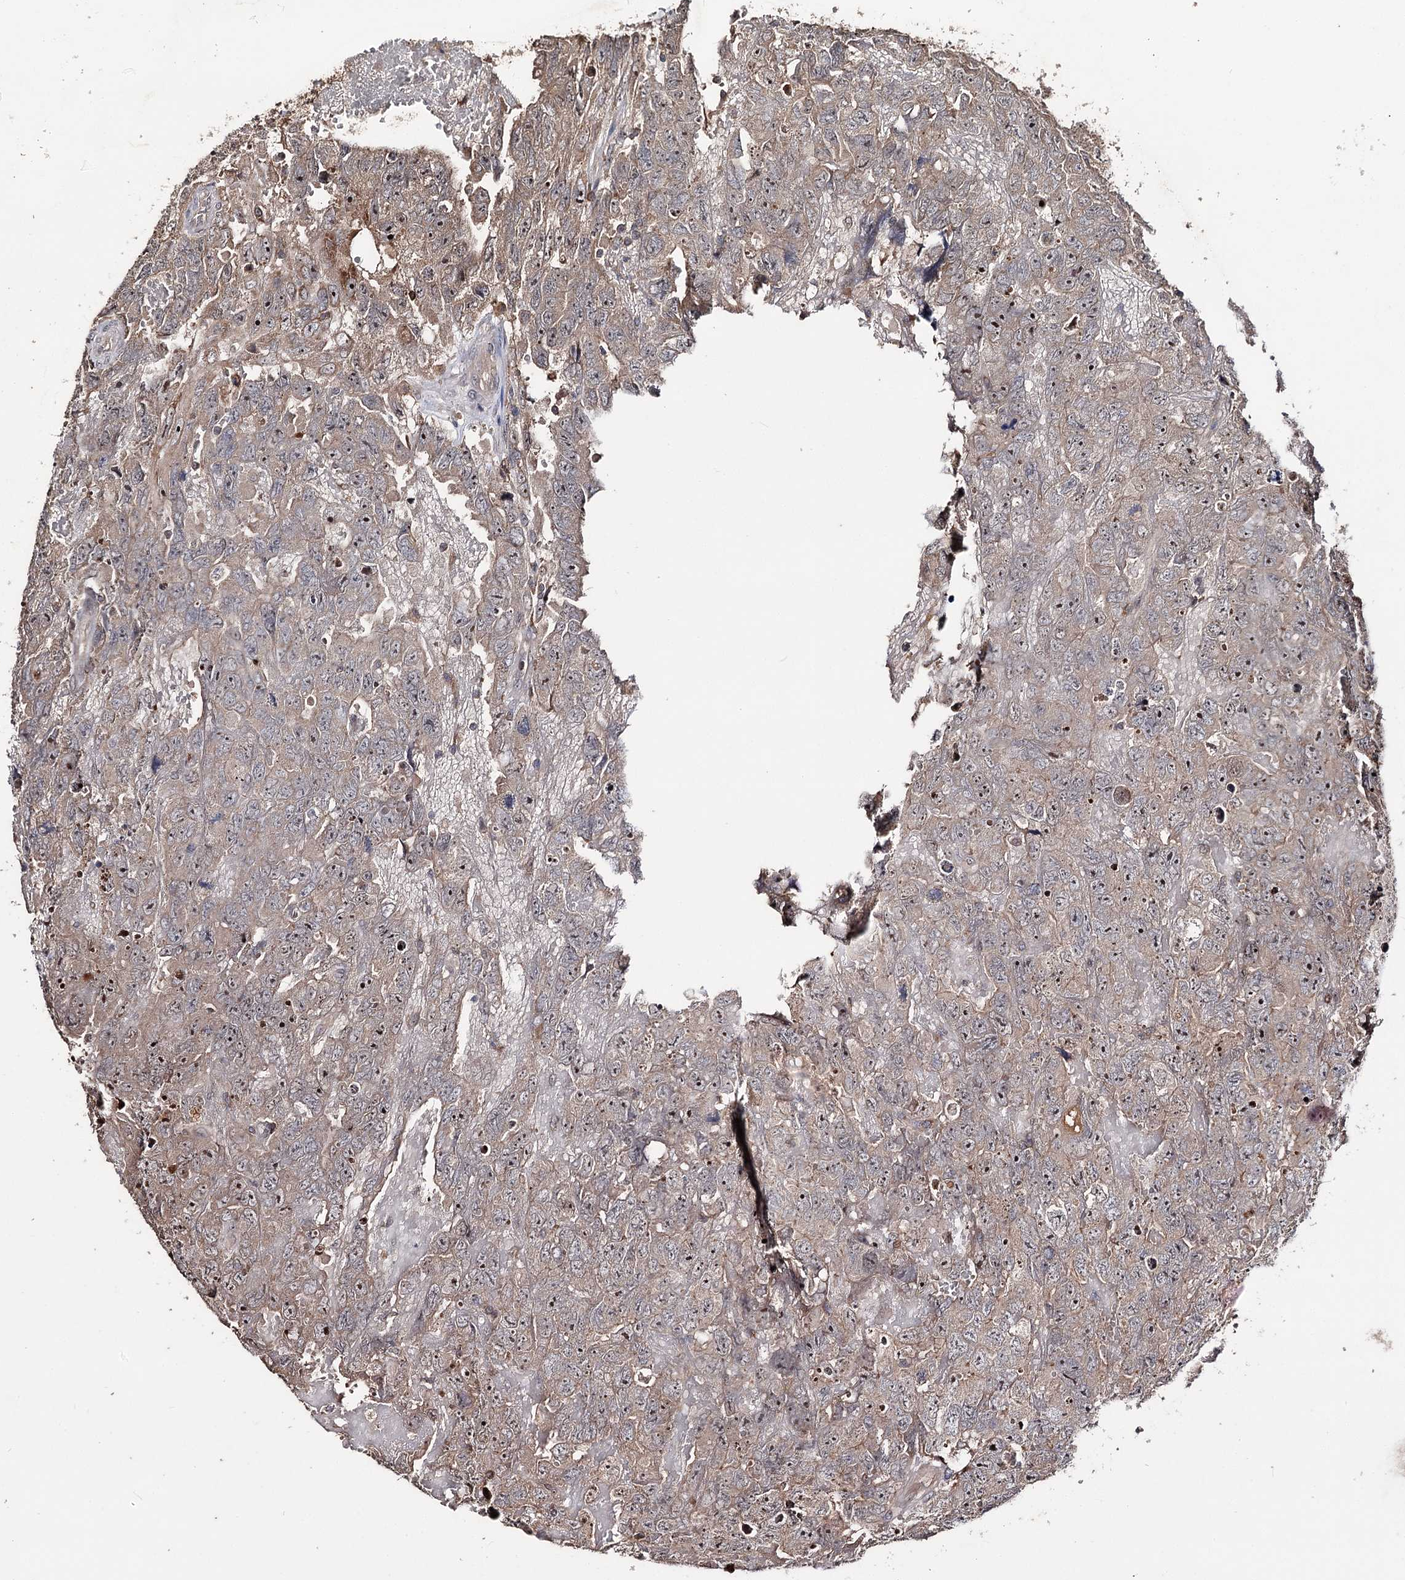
{"staining": {"intensity": "moderate", "quantity": "<25%", "location": "nuclear"}, "tissue": "testis cancer", "cell_type": "Tumor cells", "image_type": "cancer", "snomed": [{"axis": "morphology", "description": "Carcinoma, Embryonal, NOS"}, {"axis": "topography", "description": "Testis"}], "caption": "The immunohistochemical stain shows moderate nuclear positivity in tumor cells of testis cancer tissue.", "gene": "FAM53B", "patient": {"sex": "male", "age": 45}}